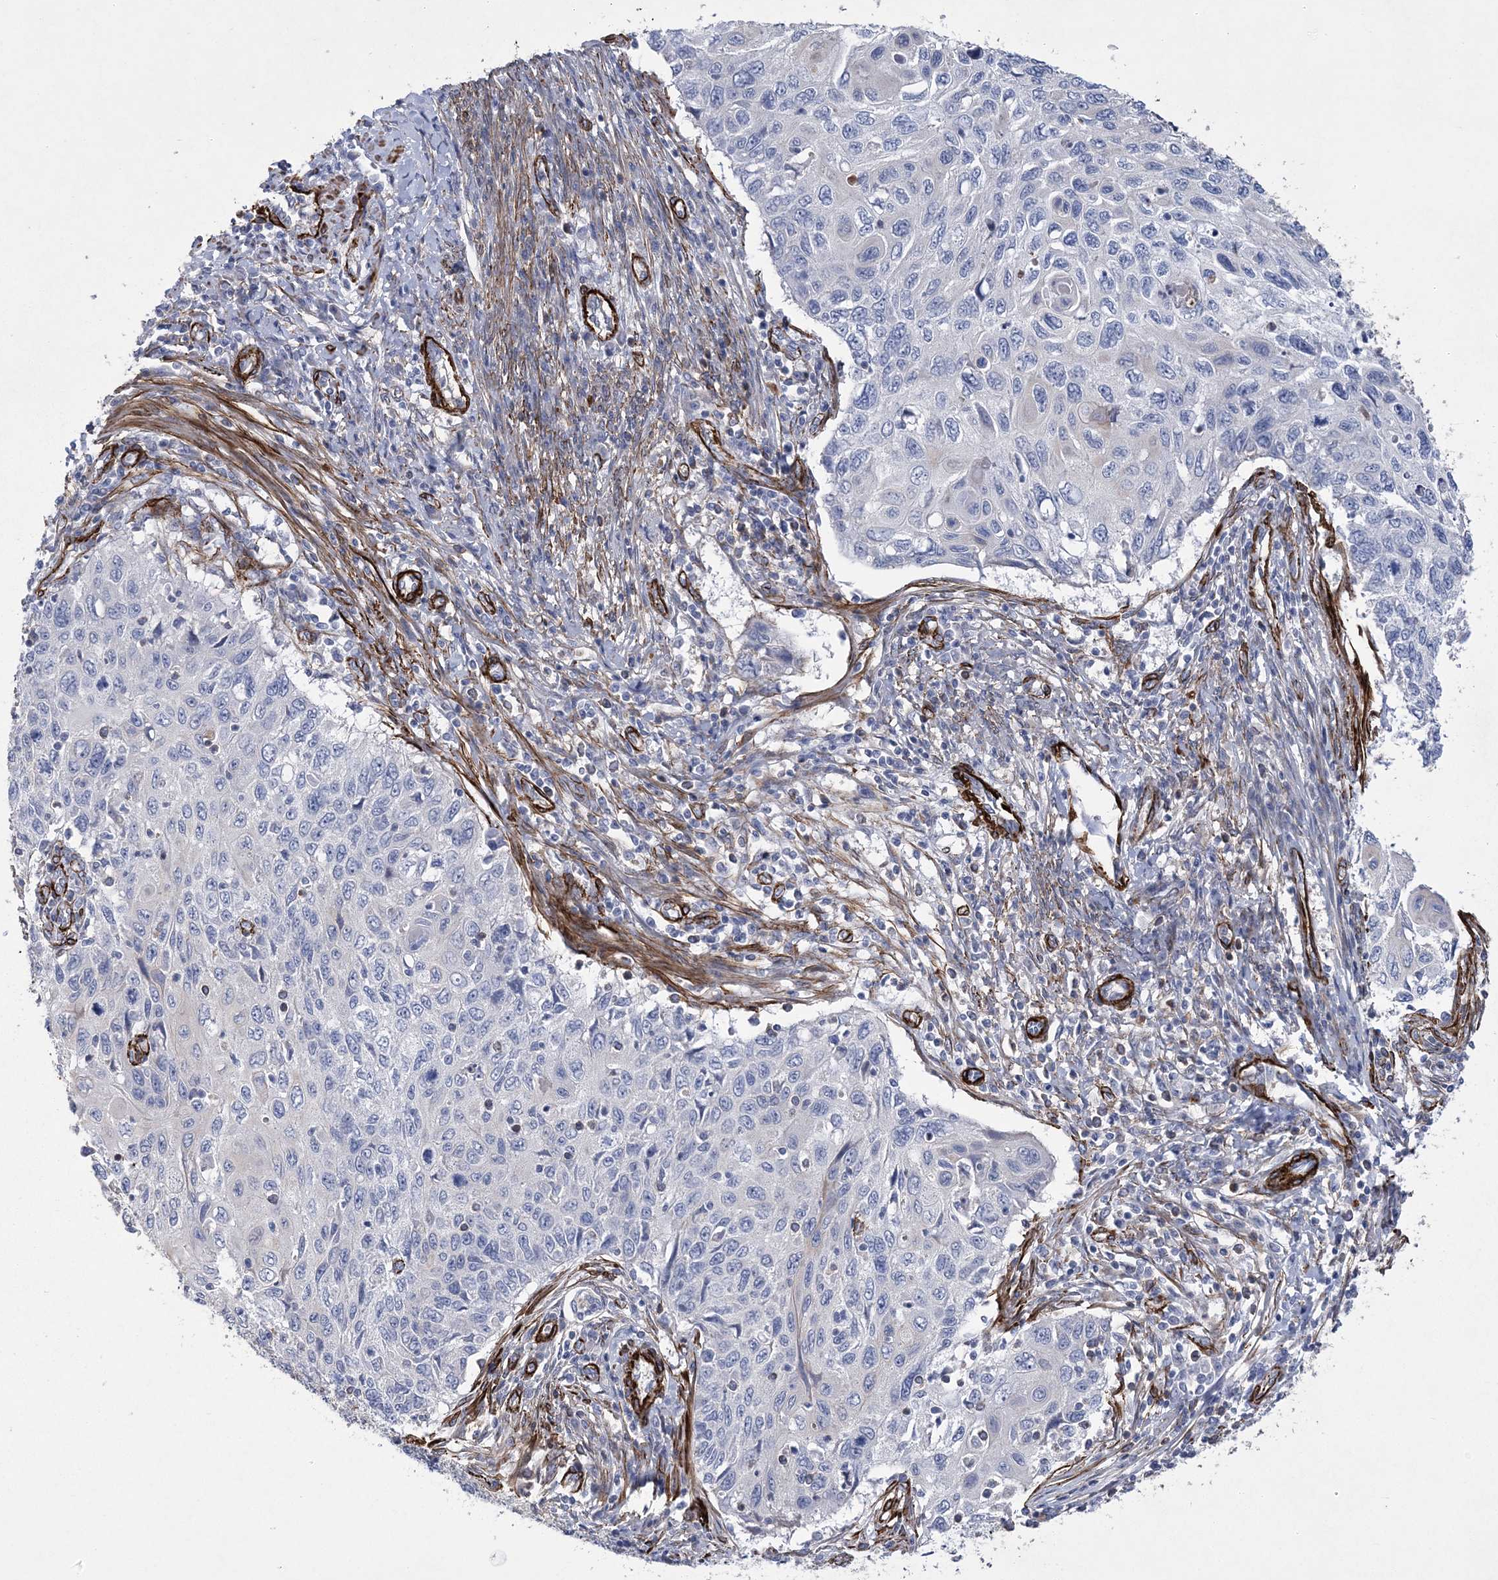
{"staining": {"intensity": "negative", "quantity": "none", "location": "none"}, "tissue": "cervical cancer", "cell_type": "Tumor cells", "image_type": "cancer", "snomed": [{"axis": "morphology", "description": "Squamous cell carcinoma, NOS"}, {"axis": "topography", "description": "Cervix"}], "caption": "Cervical cancer was stained to show a protein in brown. There is no significant positivity in tumor cells.", "gene": "ARSJ", "patient": {"sex": "female", "age": 70}}